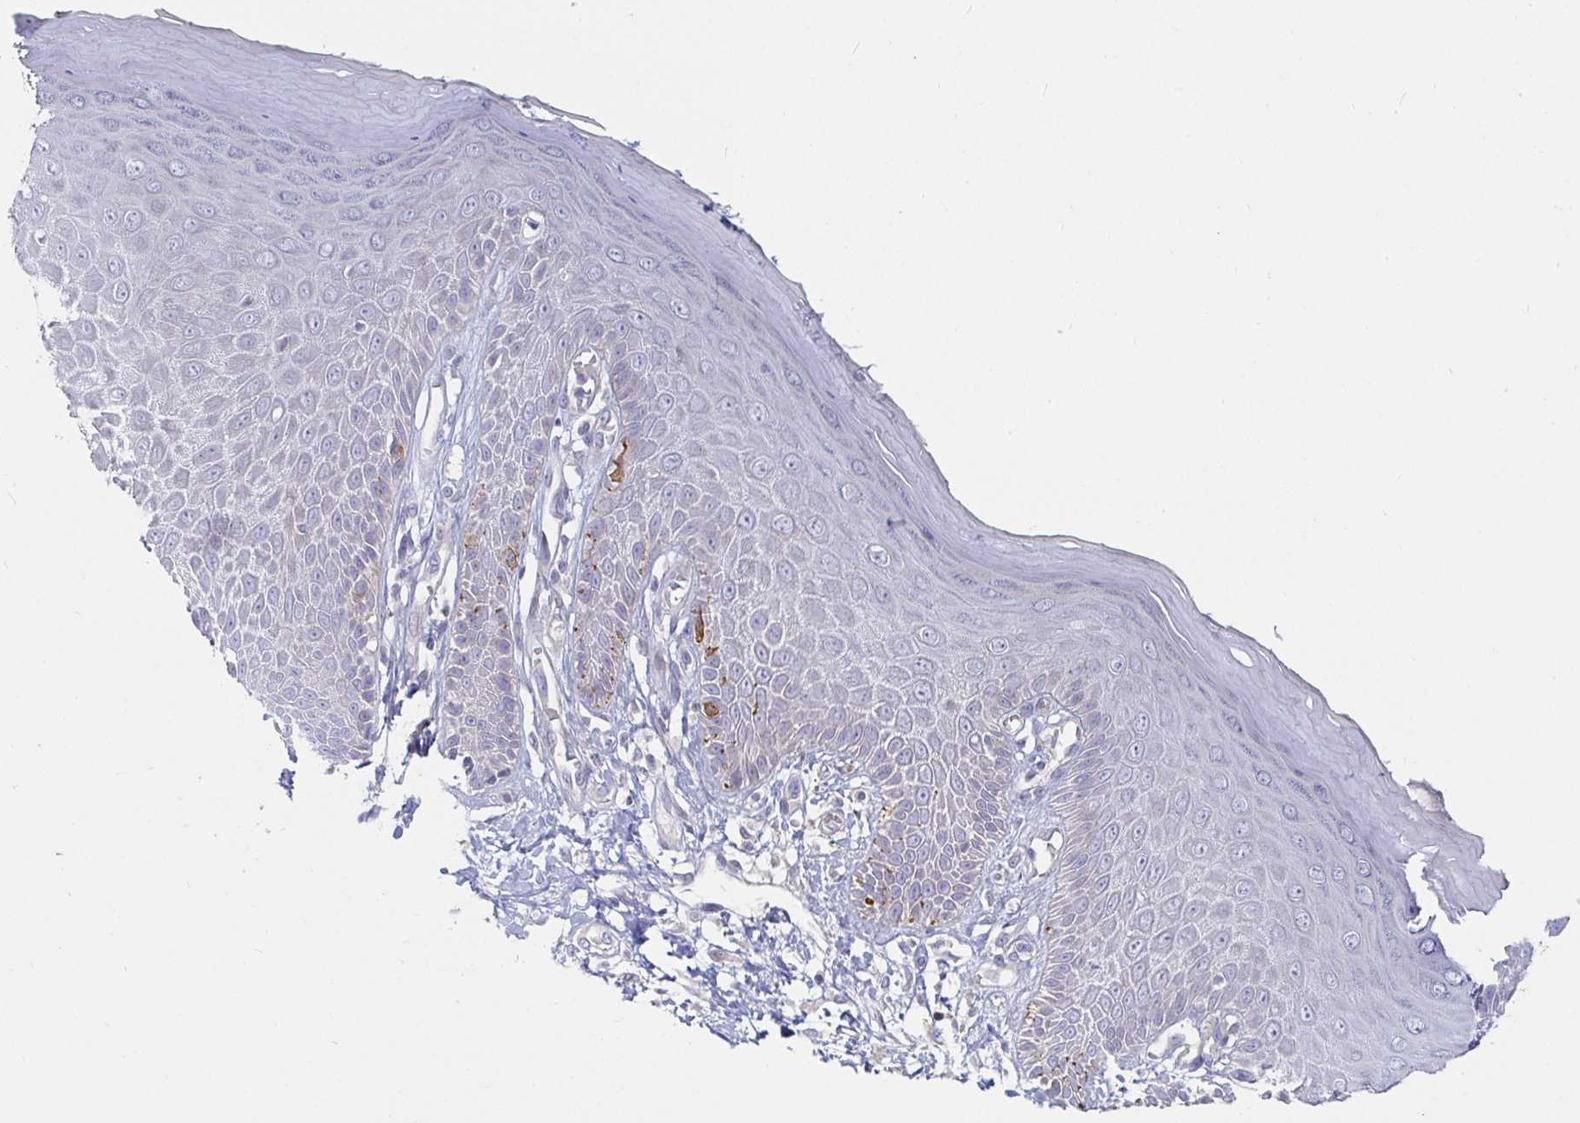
{"staining": {"intensity": "negative", "quantity": "none", "location": "none"}, "tissue": "skin", "cell_type": "Epidermal cells", "image_type": "normal", "snomed": [{"axis": "morphology", "description": "Normal tissue, NOS"}, {"axis": "topography", "description": "Anal"}, {"axis": "topography", "description": "Peripheral nerve tissue"}], "caption": "Immunohistochemical staining of normal skin demonstrates no significant positivity in epidermal cells.", "gene": "SSH2", "patient": {"sex": "male", "age": 78}}